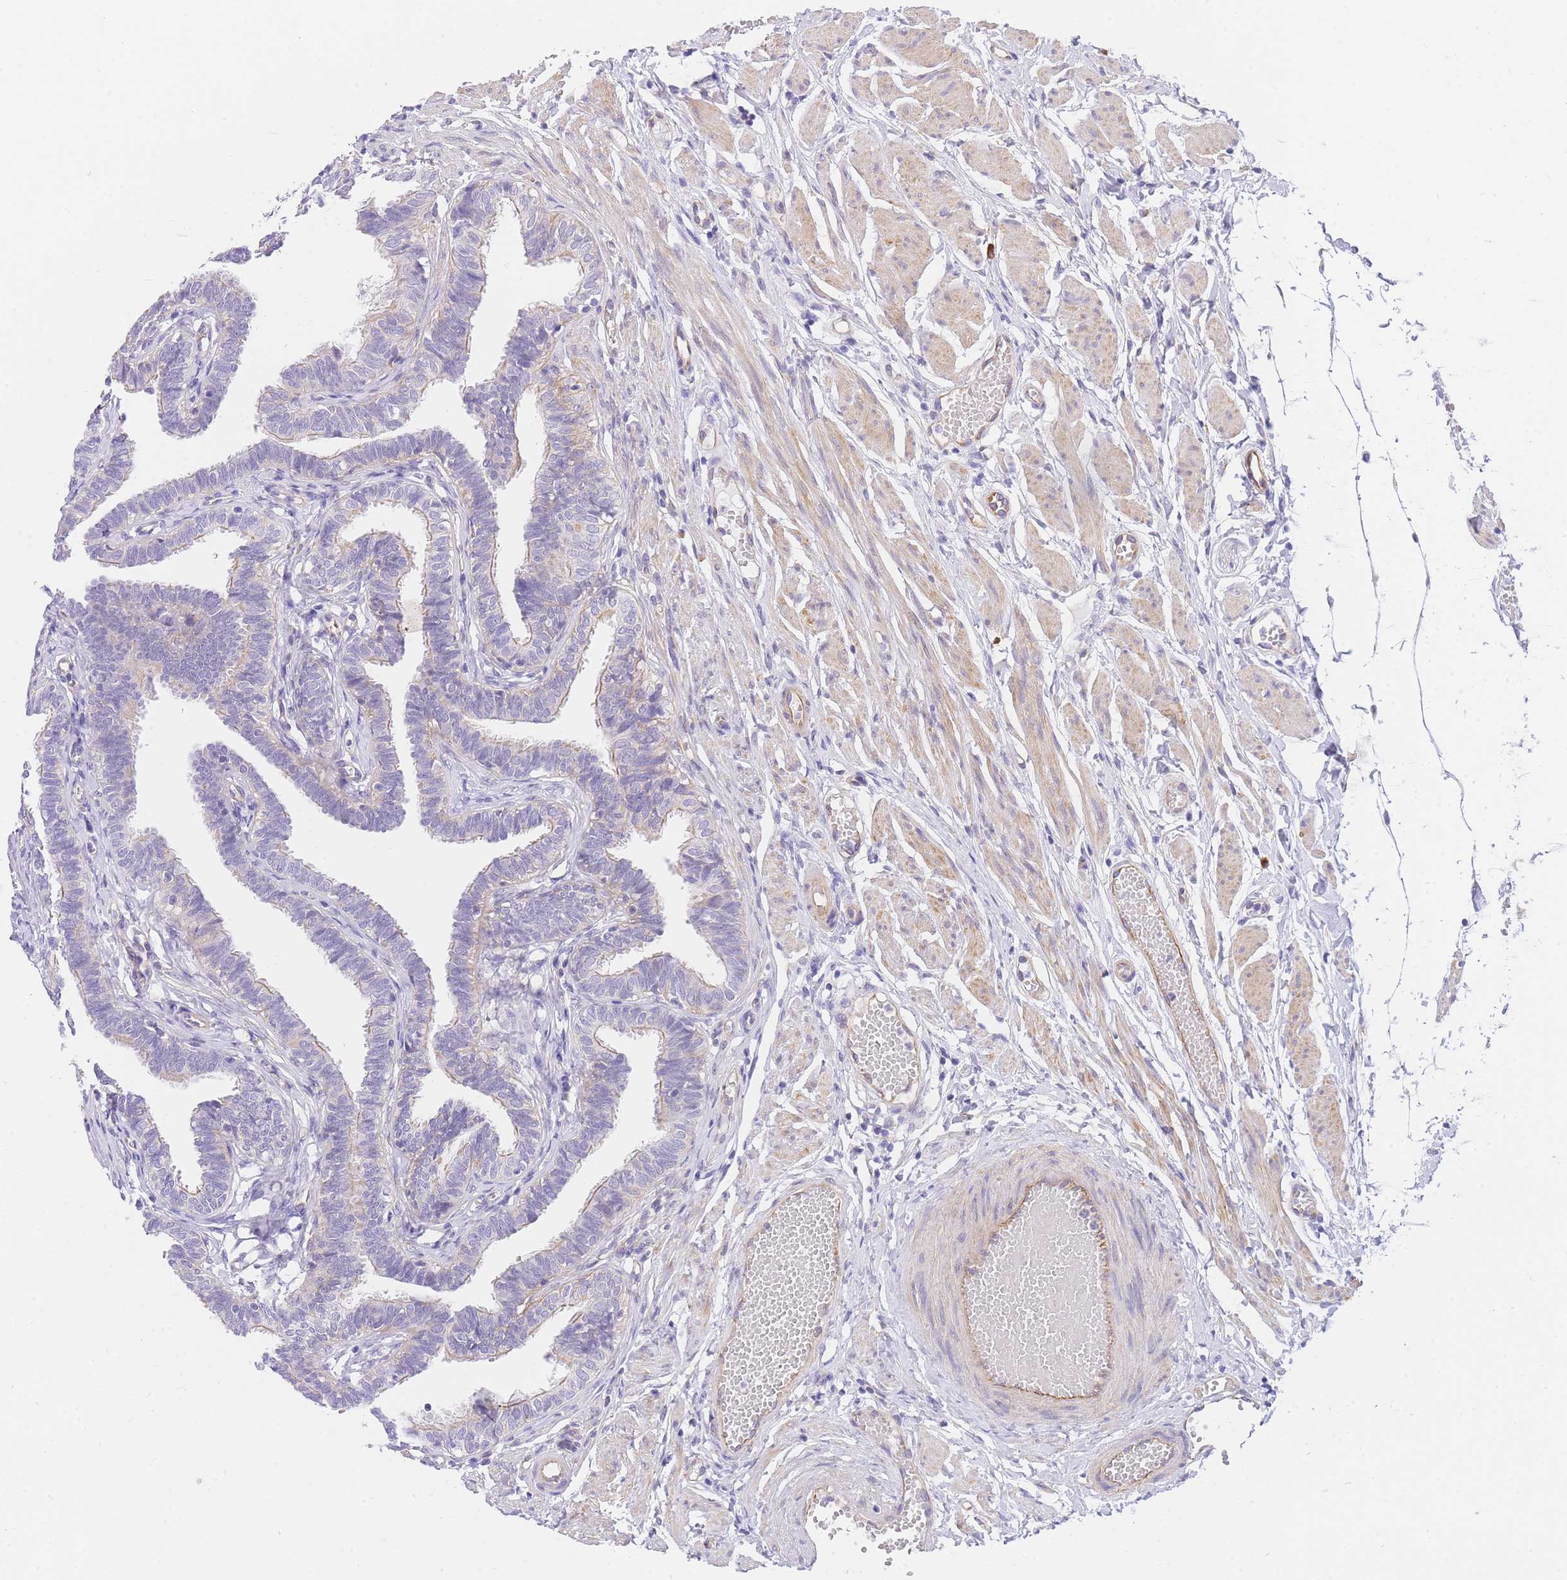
{"staining": {"intensity": "negative", "quantity": "none", "location": "none"}, "tissue": "fallopian tube", "cell_type": "Glandular cells", "image_type": "normal", "snomed": [{"axis": "morphology", "description": "Normal tissue, NOS"}, {"axis": "topography", "description": "Fallopian tube"}, {"axis": "topography", "description": "Ovary"}], "caption": "Immunohistochemistry (IHC) of unremarkable human fallopian tube demonstrates no staining in glandular cells. The staining is performed using DAB (3,3'-diaminobenzidine) brown chromogen with nuclei counter-stained in using hematoxylin.", "gene": "SRSF12", "patient": {"sex": "female", "age": 23}}